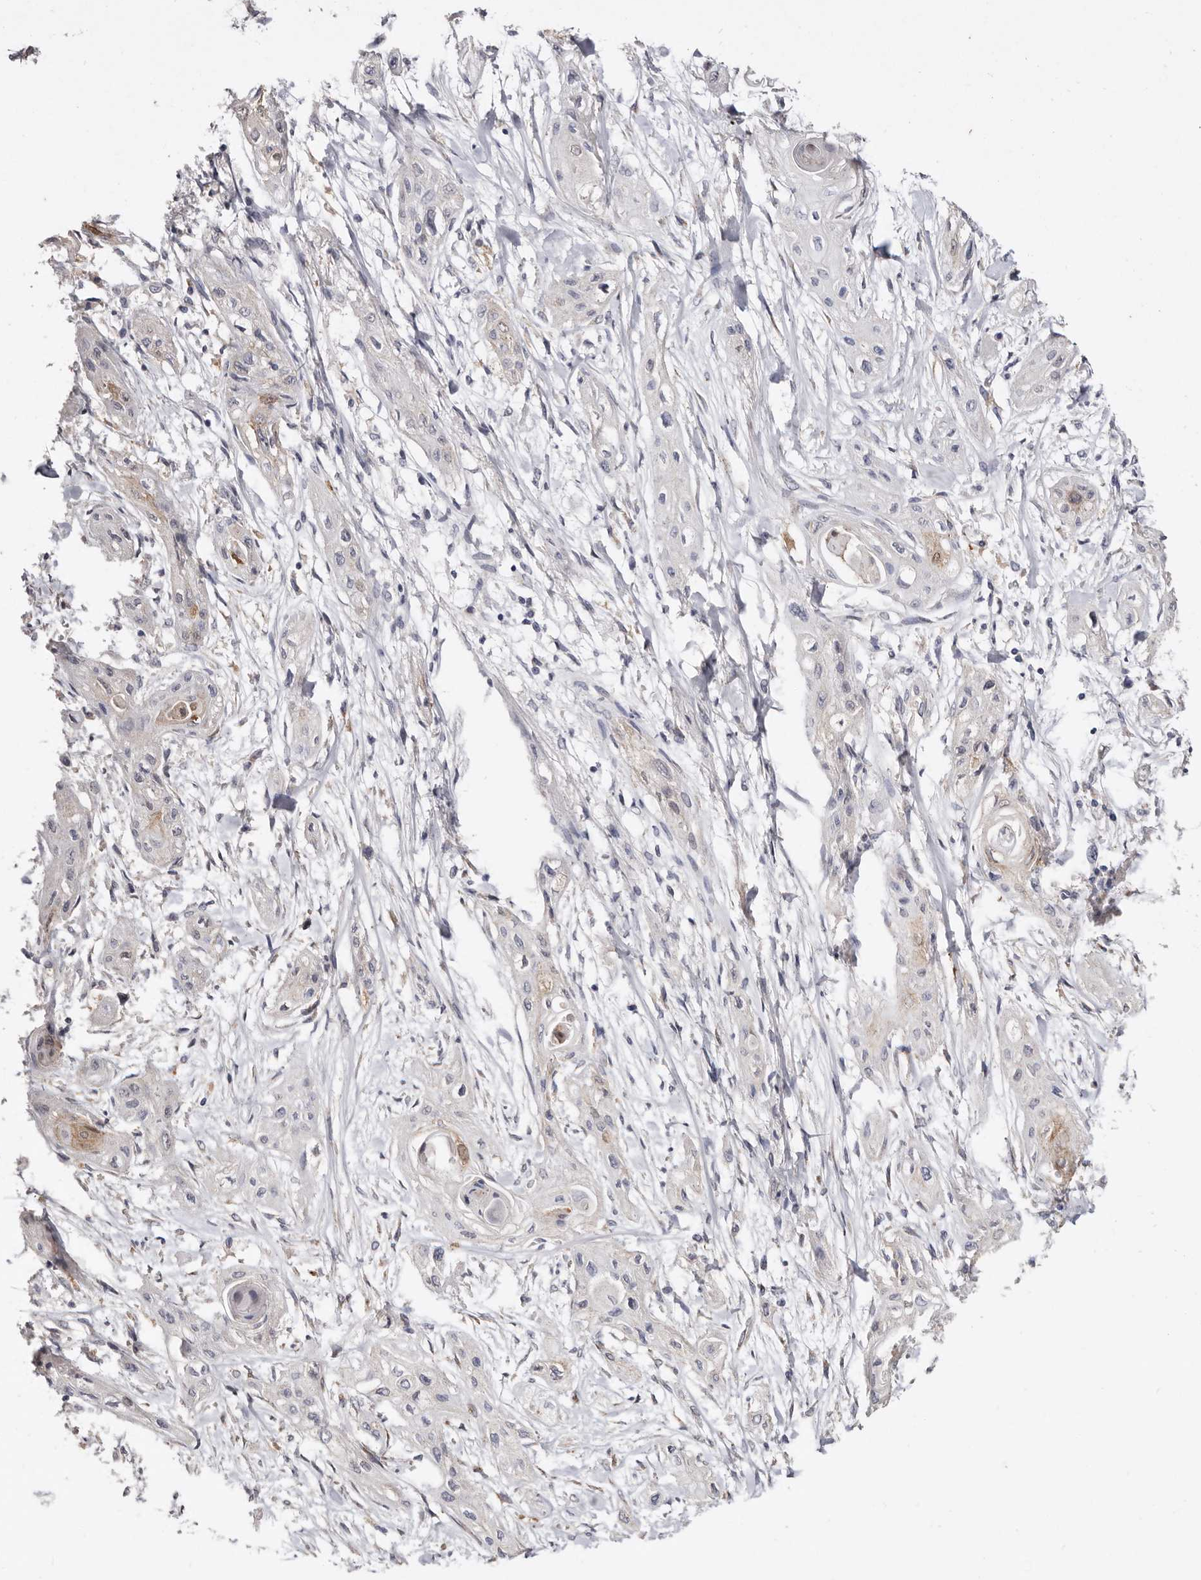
{"staining": {"intensity": "negative", "quantity": "none", "location": "none"}, "tissue": "lung cancer", "cell_type": "Tumor cells", "image_type": "cancer", "snomed": [{"axis": "morphology", "description": "Squamous cell carcinoma, NOS"}, {"axis": "topography", "description": "Lung"}], "caption": "The micrograph reveals no staining of tumor cells in lung cancer.", "gene": "LGALS7B", "patient": {"sex": "female", "age": 47}}